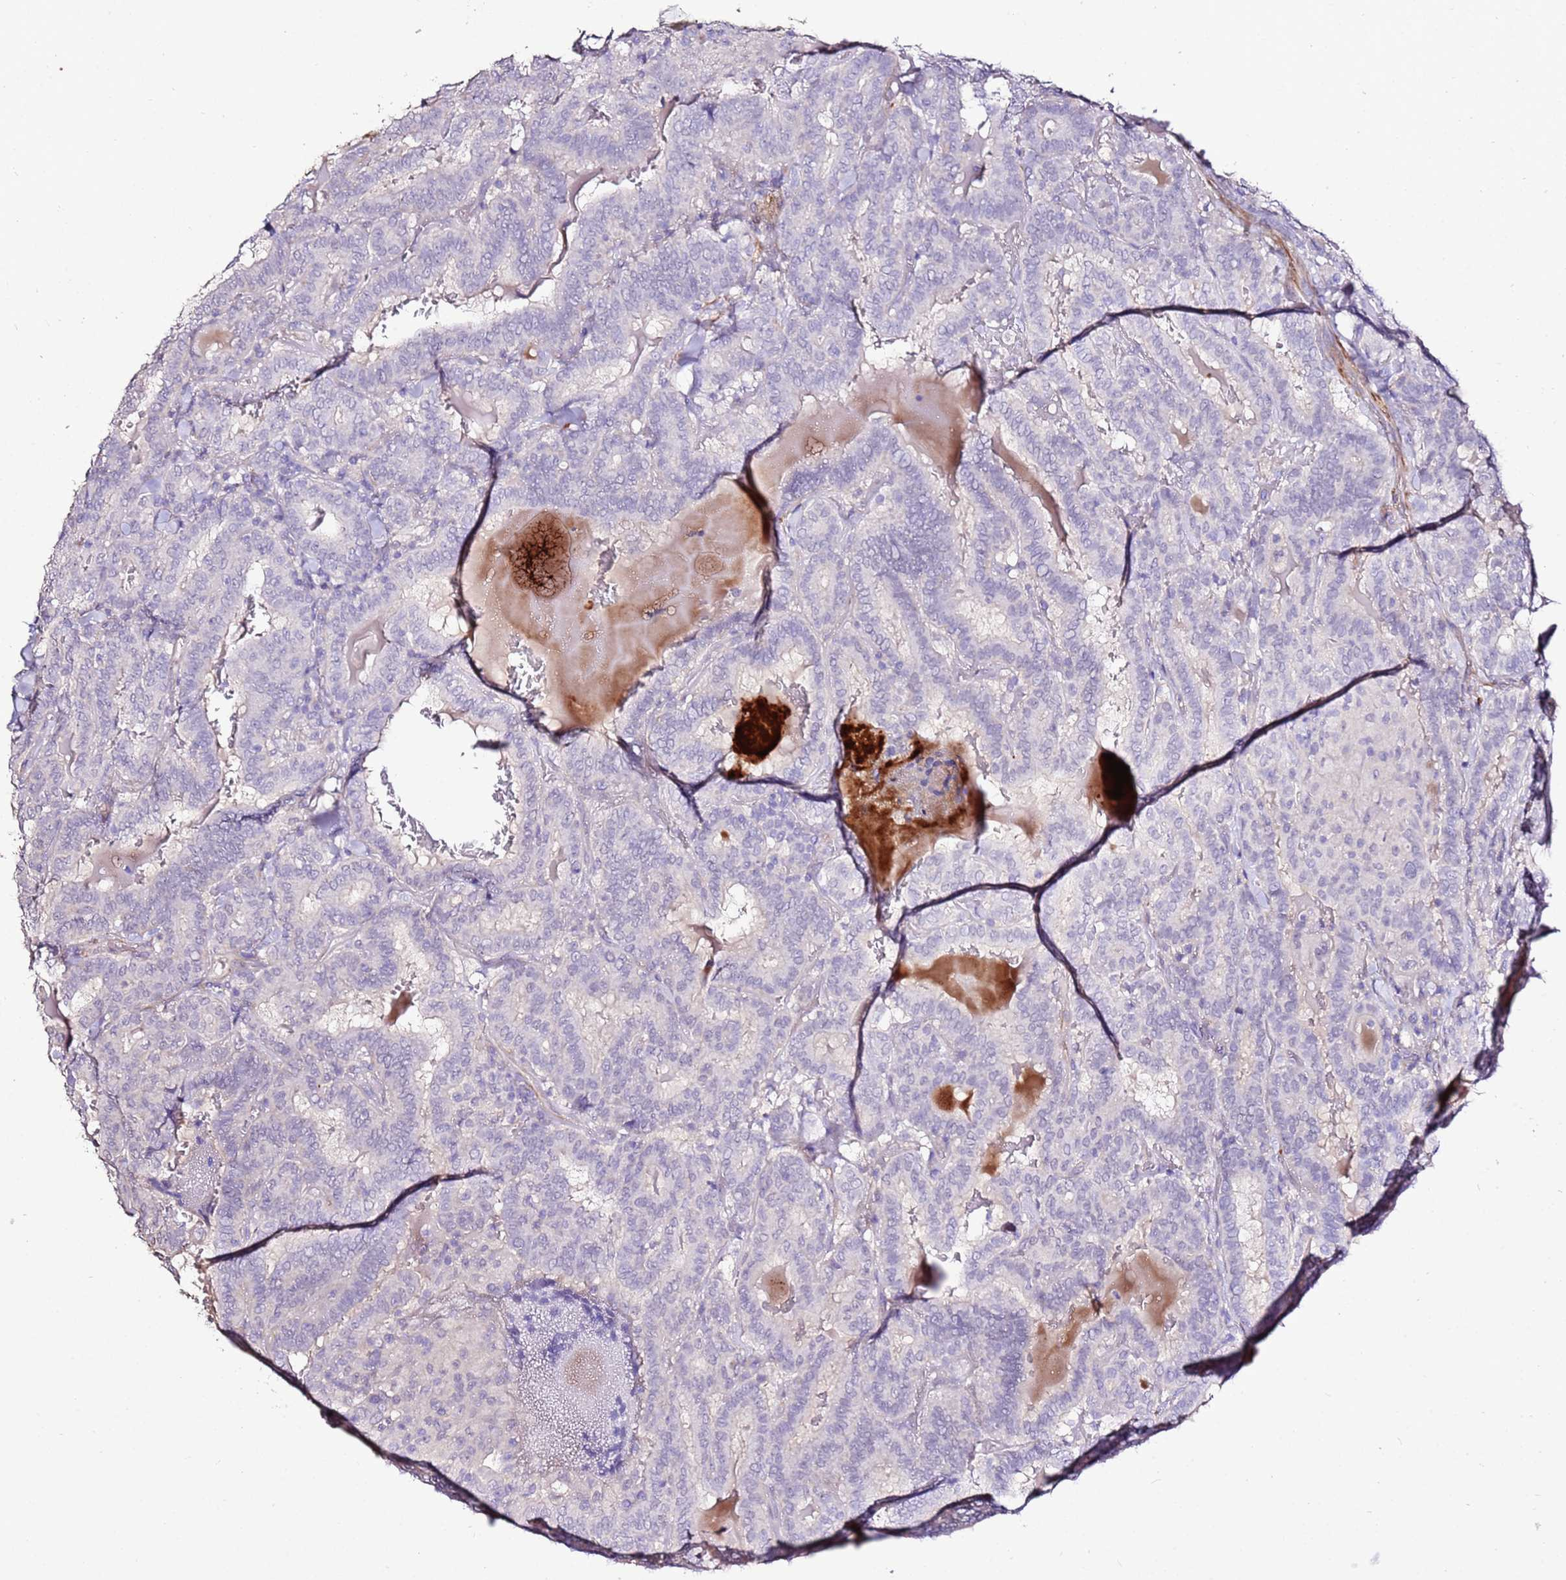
{"staining": {"intensity": "negative", "quantity": "none", "location": "none"}, "tissue": "thyroid cancer", "cell_type": "Tumor cells", "image_type": "cancer", "snomed": [{"axis": "morphology", "description": "Papillary adenocarcinoma, NOS"}, {"axis": "topography", "description": "Thyroid gland"}], "caption": "Micrograph shows no protein positivity in tumor cells of thyroid papillary adenocarcinoma tissue.", "gene": "ART5", "patient": {"sex": "female", "age": 72}}